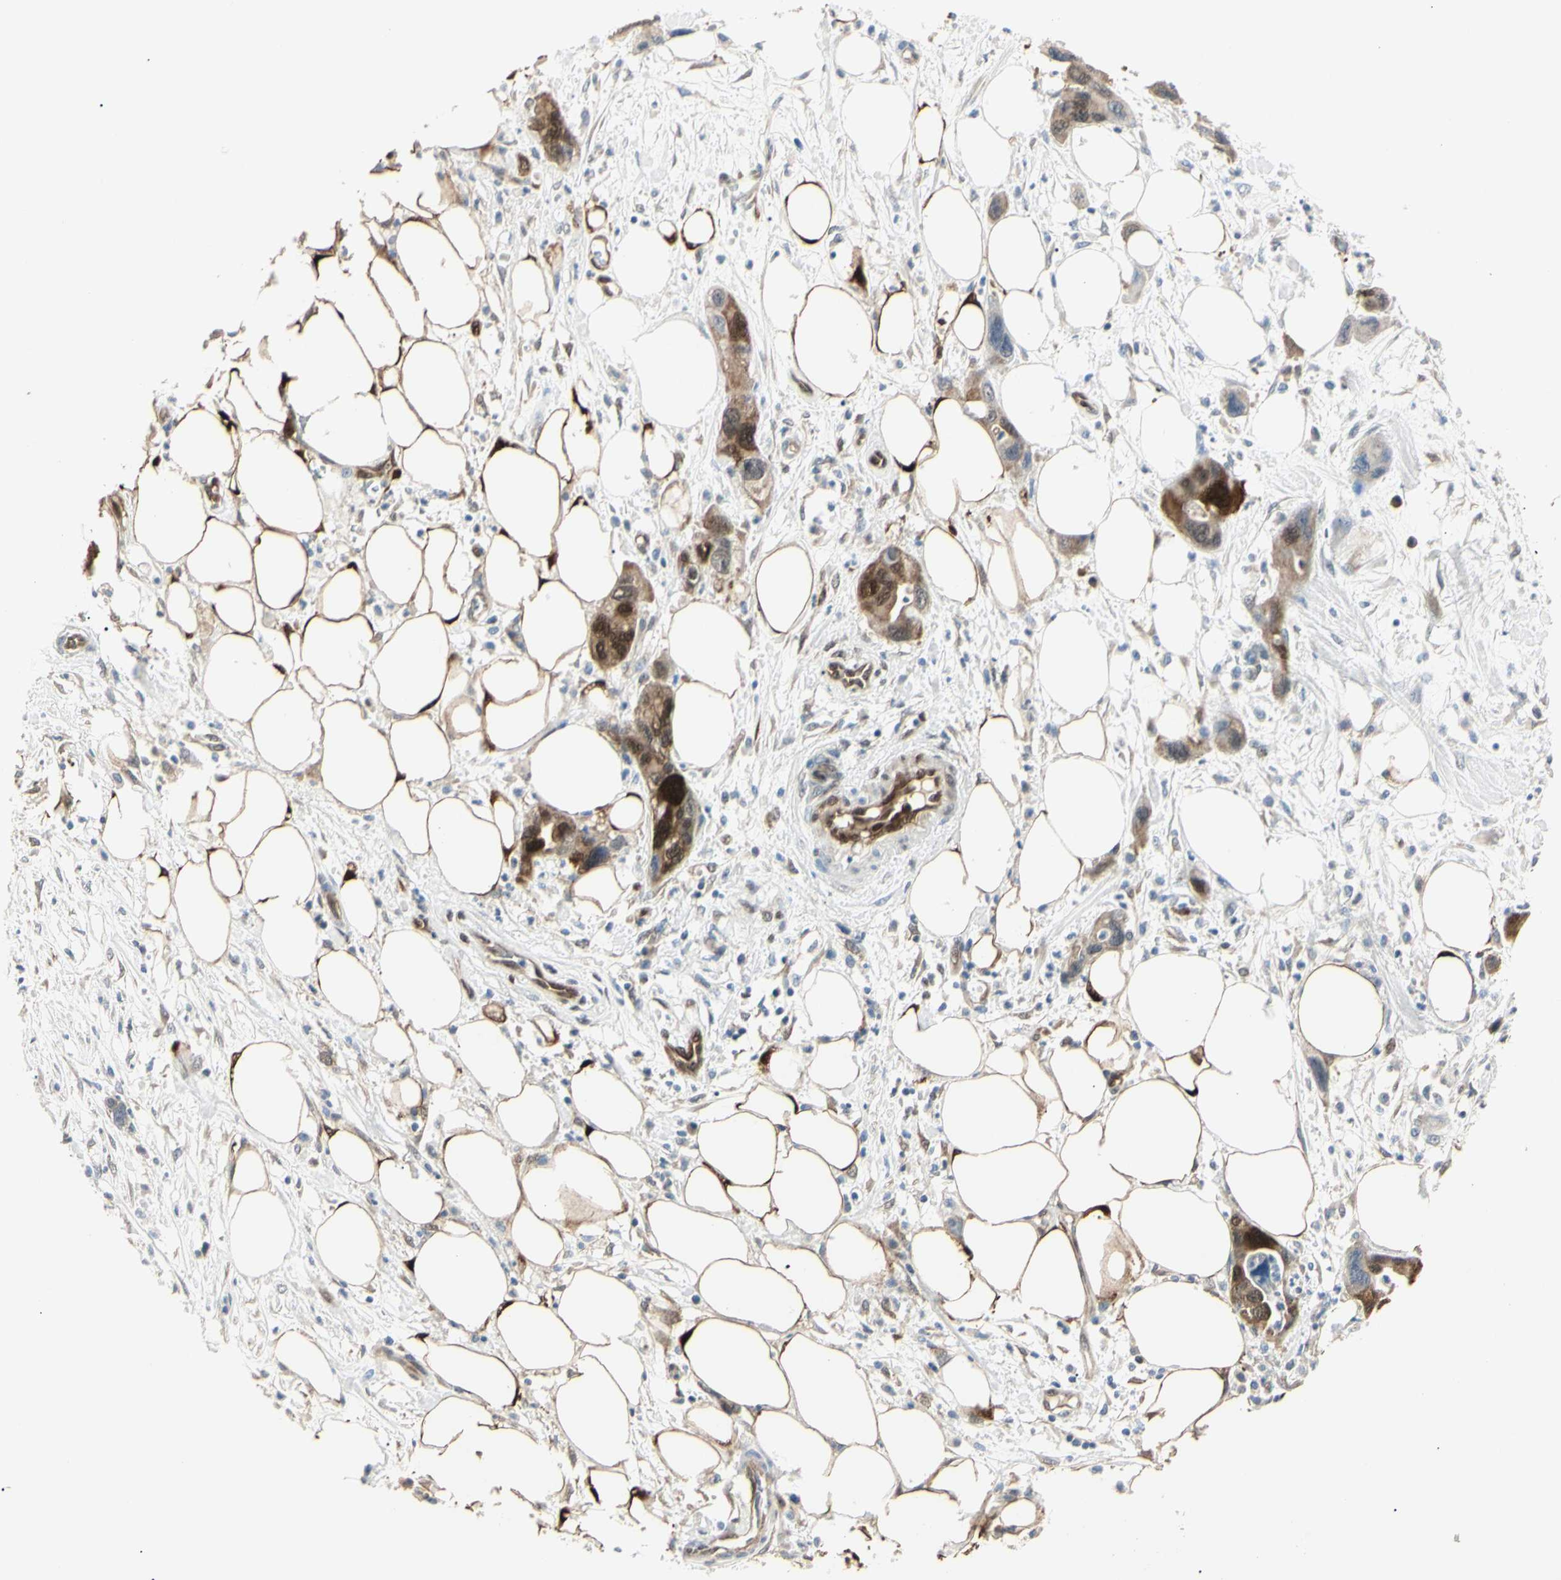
{"staining": {"intensity": "strong", "quantity": "<25%", "location": "cytoplasmic/membranous,nuclear"}, "tissue": "pancreatic cancer", "cell_type": "Tumor cells", "image_type": "cancer", "snomed": [{"axis": "morphology", "description": "Adenocarcinoma, NOS"}, {"axis": "topography", "description": "Pancreas"}], "caption": "A brown stain labels strong cytoplasmic/membranous and nuclear positivity of a protein in human adenocarcinoma (pancreatic) tumor cells. The staining was performed using DAB to visualize the protein expression in brown, while the nuclei were stained in blue with hematoxylin (Magnification: 20x).", "gene": "AKR1C3", "patient": {"sex": "female", "age": 71}}